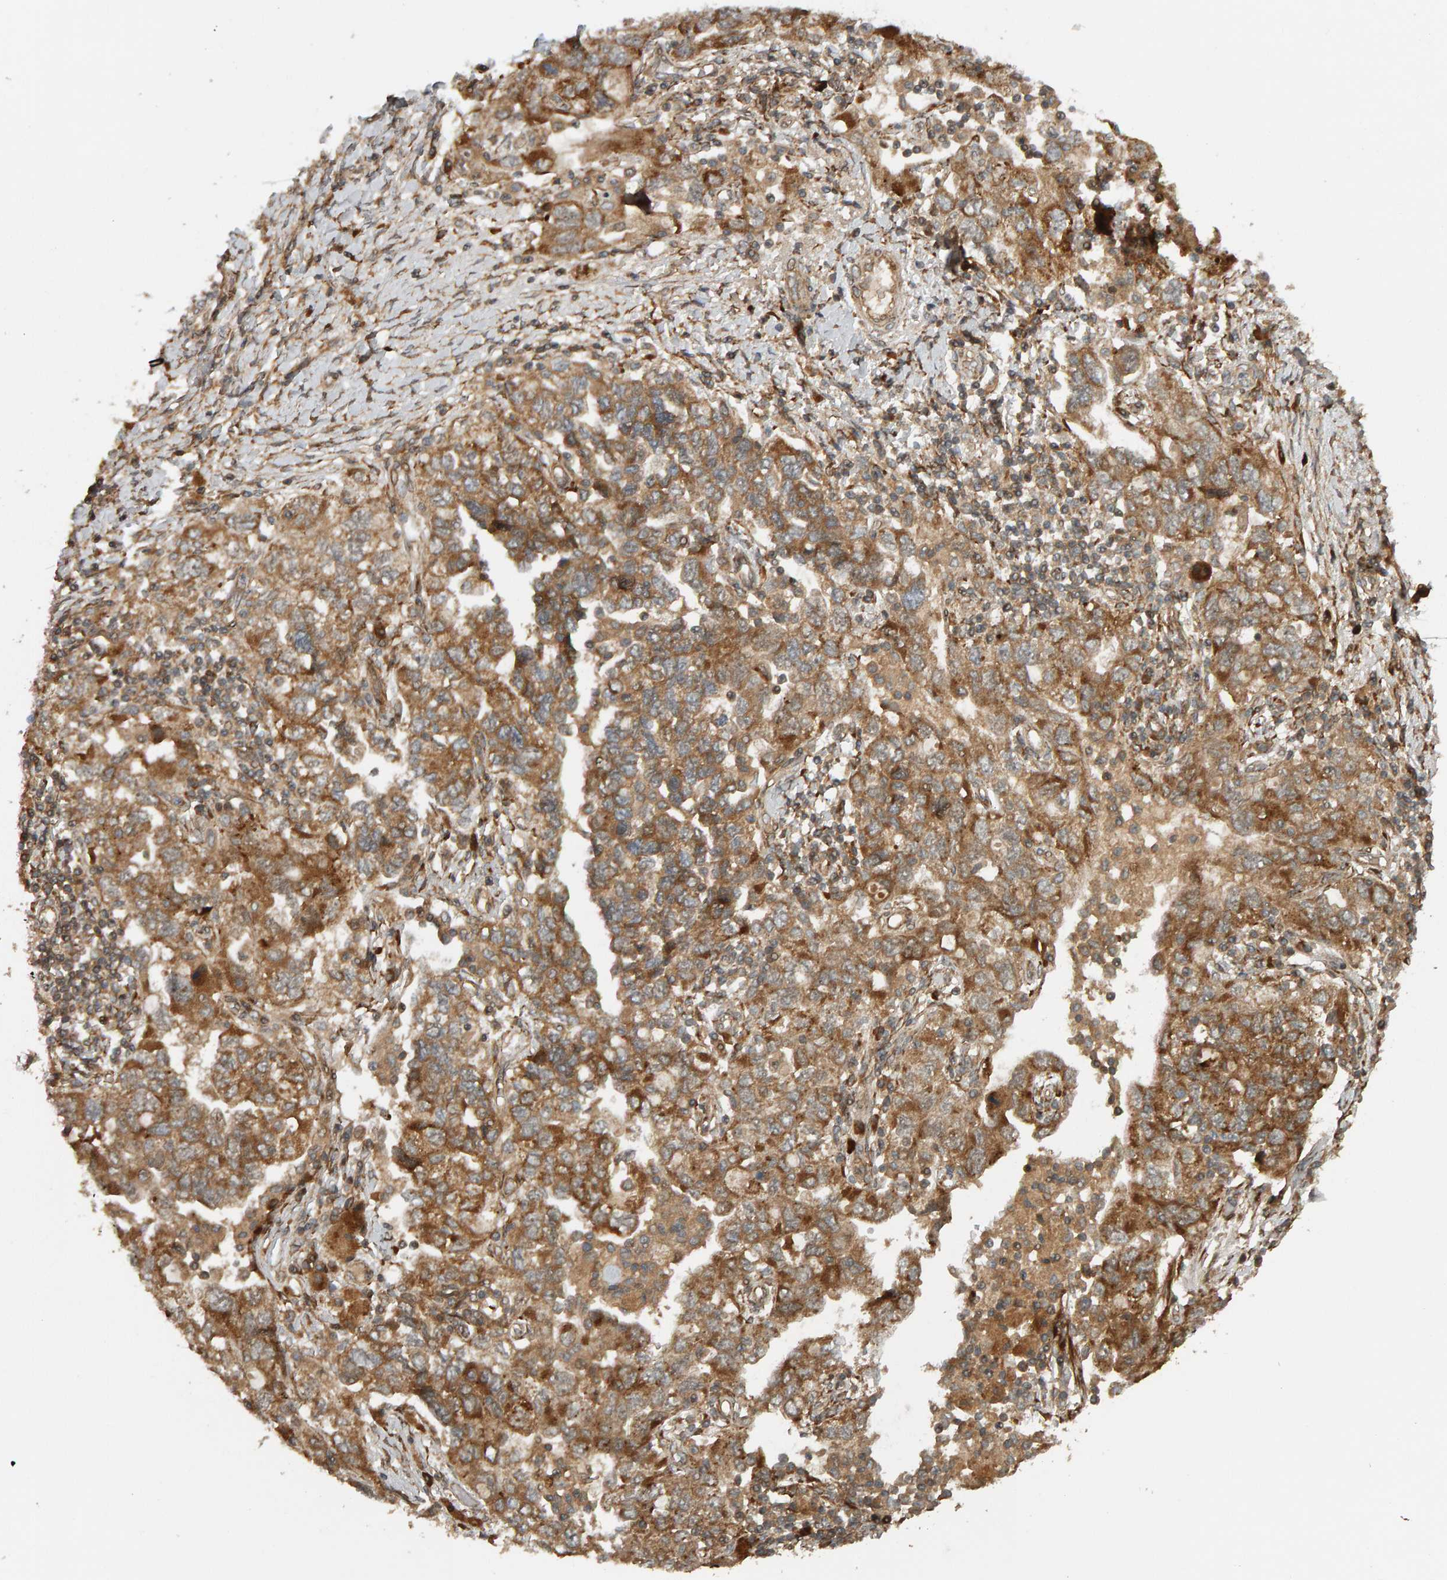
{"staining": {"intensity": "moderate", "quantity": ">75%", "location": "cytoplasmic/membranous"}, "tissue": "ovarian cancer", "cell_type": "Tumor cells", "image_type": "cancer", "snomed": [{"axis": "morphology", "description": "Carcinoma, NOS"}, {"axis": "morphology", "description": "Cystadenocarcinoma, serous, NOS"}, {"axis": "topography", "description": "Ovary"}], "caption": "An IHC histopathology image of tumor tissue is shown. Protein staining in brown shows moderate cytoplasmic/membranous positivity in ovarian cancer (carcinoma) within tumor cells.", "gene": "ZFAND1", "patient": {"sex": "female", "age": 69}}